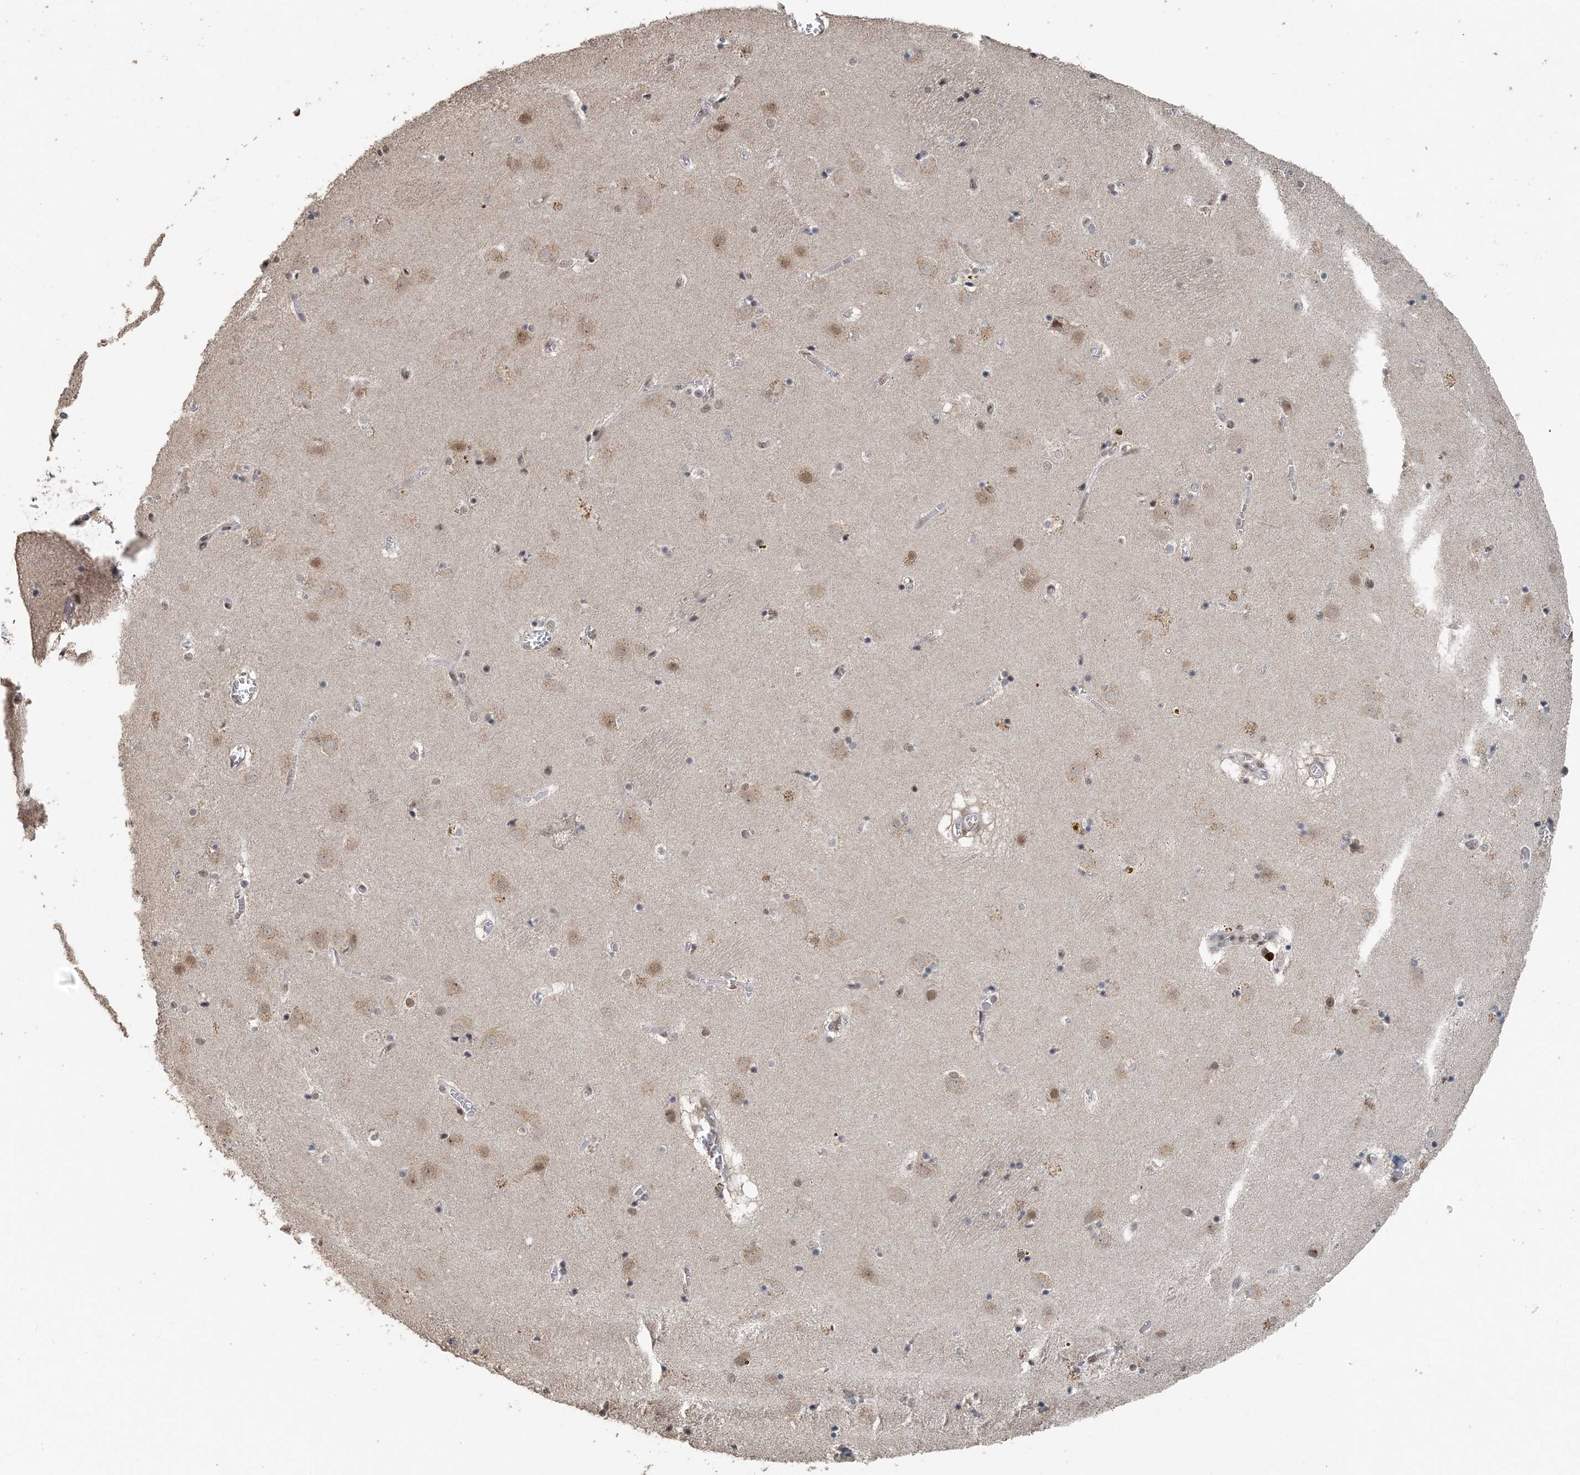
{"staining": {"intensity": "negative", "quantity": "none", "location": "none"}, "tissue": "caudate", "cell_type": "Glial cells", "image_type": "normal", "snomed": [{"axis": "morphology", "description": "Normal tissue, NOS"}, {"axis": "topography", "description": "Lateral ventricle wall"}], "caption": "Glial cells are negative for brown protein staining in unremarkable caudate. (DAB (3,3'-diaminobenzidine) IHC with hematoxylin counter stain).", "gene": "MBD2", "patient": {"sex": "male", "age": 70}}